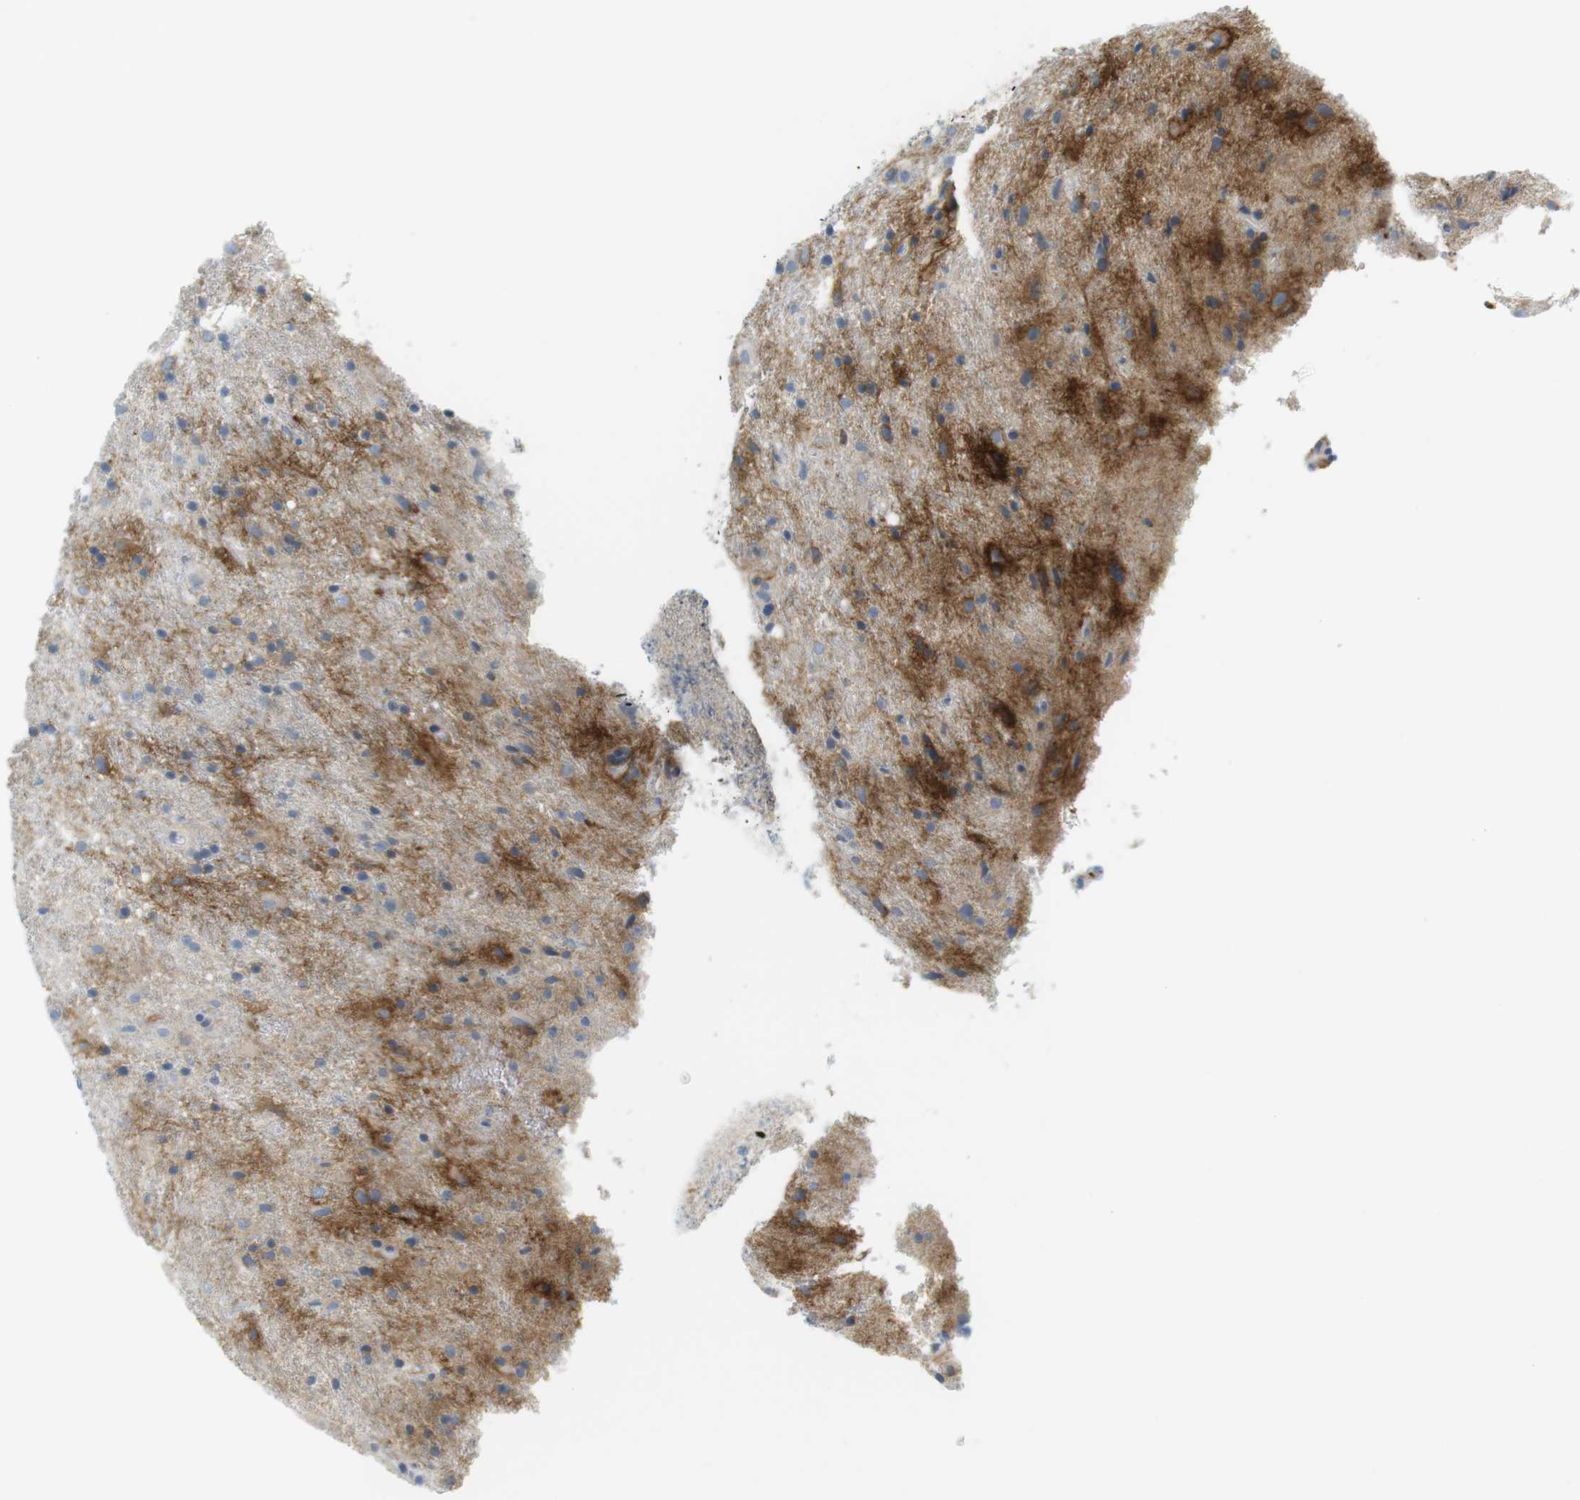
{"staining": {"intensity": "moderate", "quantity": "25%-75%", "location": "cytoplasmic/membranous"}, "tissue": "glioma", "cell_type": "Tumor cells", "image_type": "cancer", "snomed": [{"axis": "morphology", "description": "Glioma, malignant, Low grade"}, {"axis": "topography", "description": "Brain"}], "caption": "IHC histopathology image of neoplastic tissue: malignant glioma (low-grade) stained using IHC reveals medium levels of moderate protein expression localized specifically in the cytoplasmic/membranous of tumor cells, appearing as a cytoplasmic/membranous brown color.", "gene": "F2R", "patient": {"sex": "male", "age": 77}}